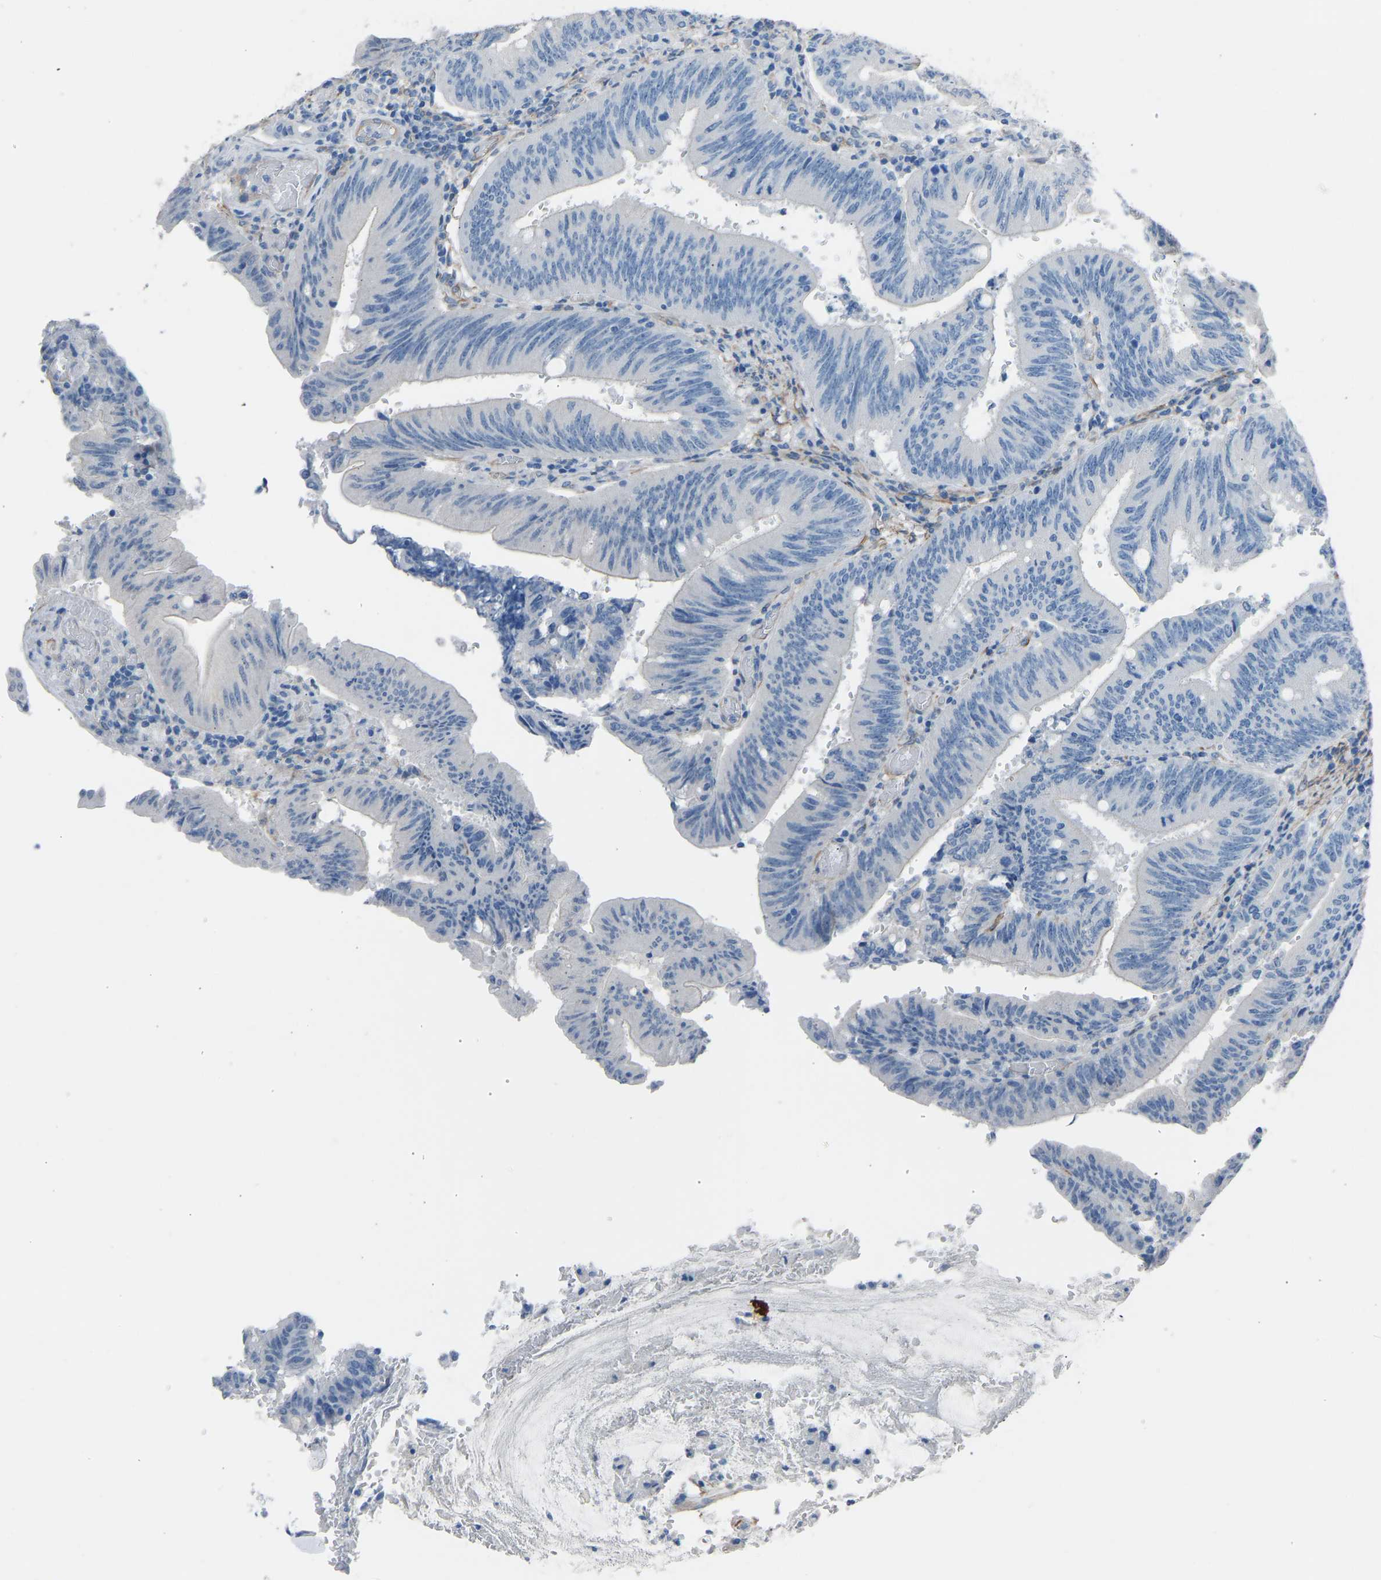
{"staining": {"intensity": "negative", "quantity": "none", "location": "none"}, "tissue": "colorectal cancer", "cell_type": "Tumor cells", "image_type": "cancer", "snomed": [{"axis": "morphology", "description": "Normal tissue, NOS"}, {"axis": "morphology", "description": "Adenocarcinoma, NOS"}, {"axis": "topography", "description": "Rectum"}], "caption": "Immunohistochemistry (IHC) of human colorectal cancer displays no positivity in tumor cells.", "gene": "MYH10", "patient": {"sex": "female", "age": 66}}